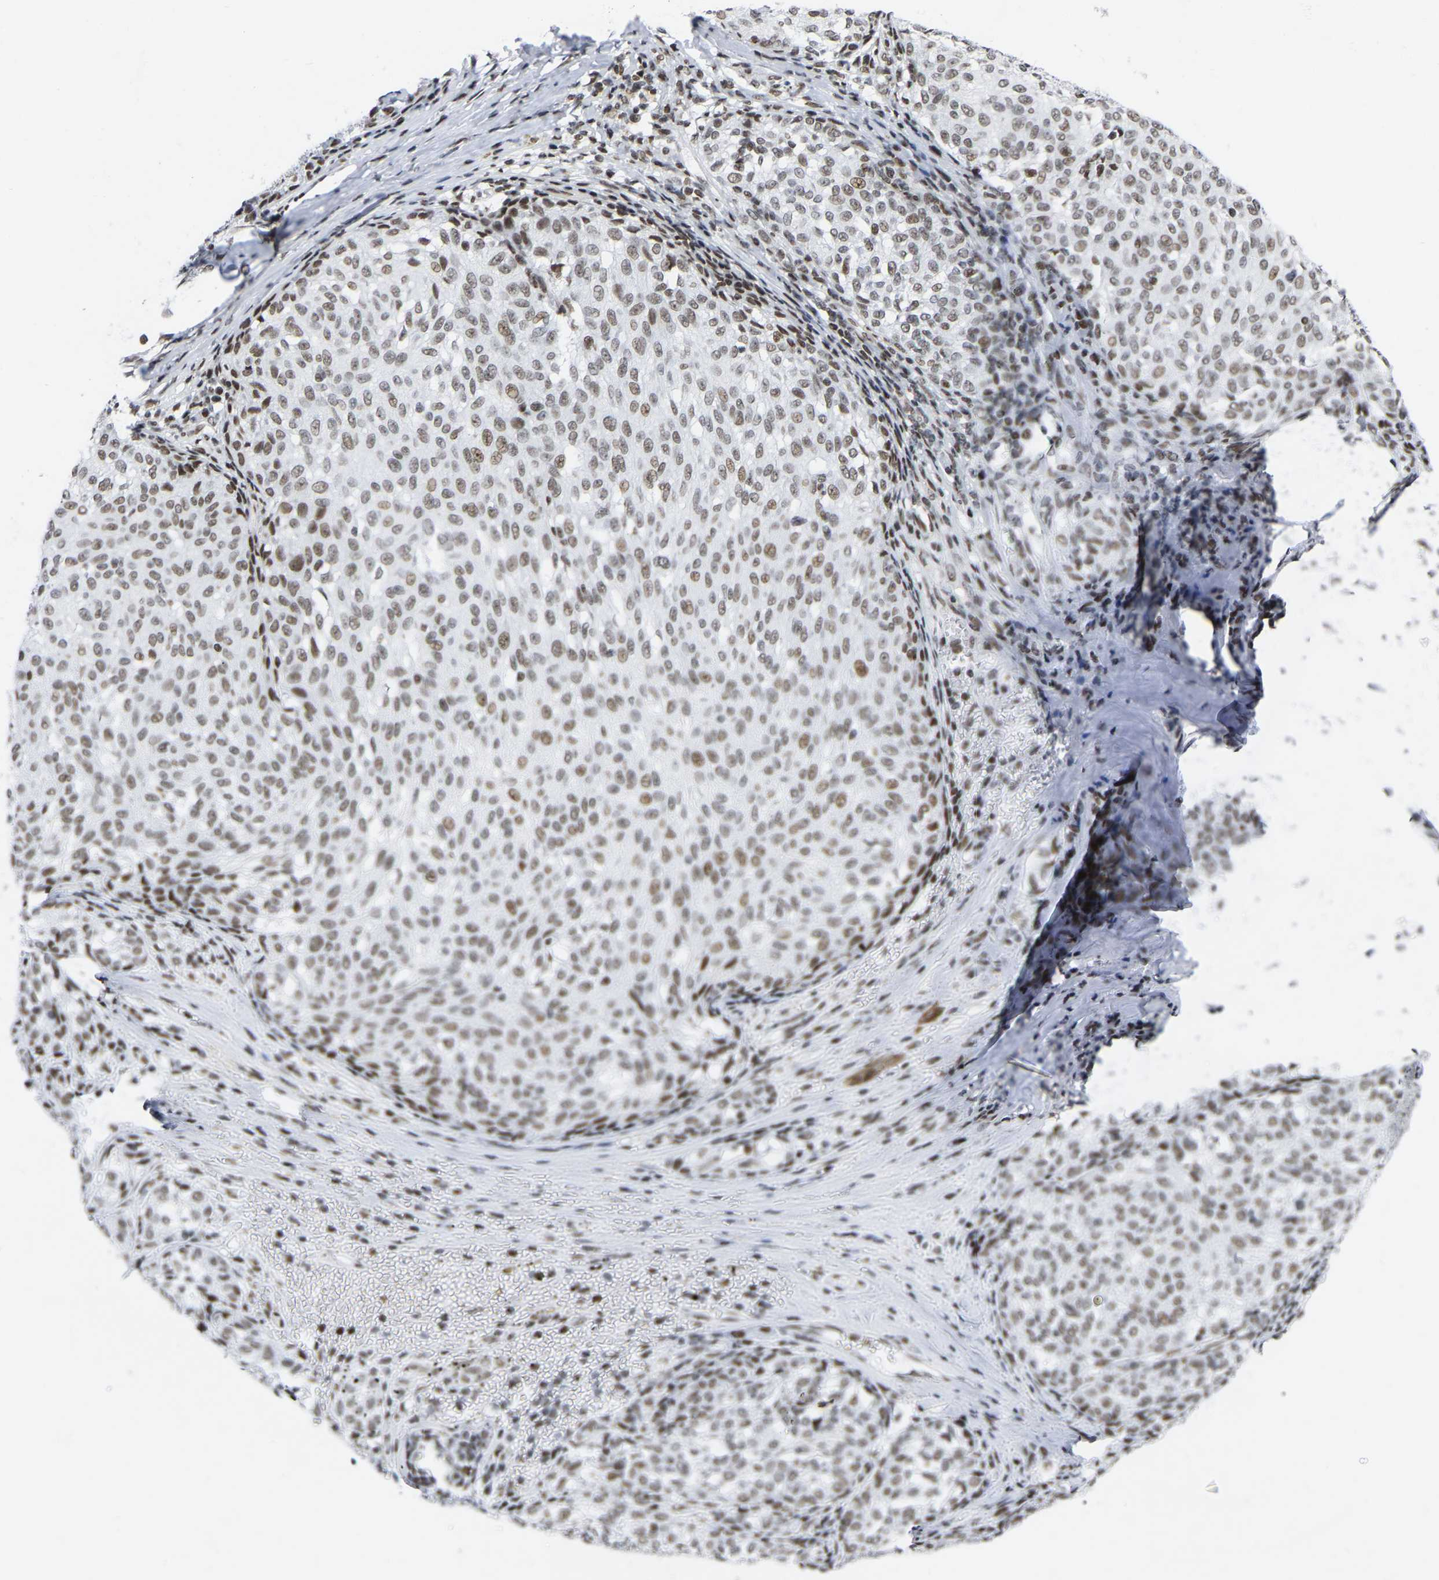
{"staining": {"intensity": "moderate", "quantity": ">75%", "location": "nuclear"}, "tissue": "melanoma", "cell_type": "Tumor cells", "image_type": "cancer", "snomed": [{"axis": "morphology", "description": "Malignant melanoma, NOS"}, {"axis": "topography", "description": "Skin"}], "caption": "Protein expression analysis of melanoma exhibits moderate nuclear positivity in about >75% of tumor cells. (DAB (3,3'-diaminobenzidine) = brown stain, brightfield microscopy at high magnification).", "gene": "PRCC", "patient": {"sex": "female", "age": 72}}